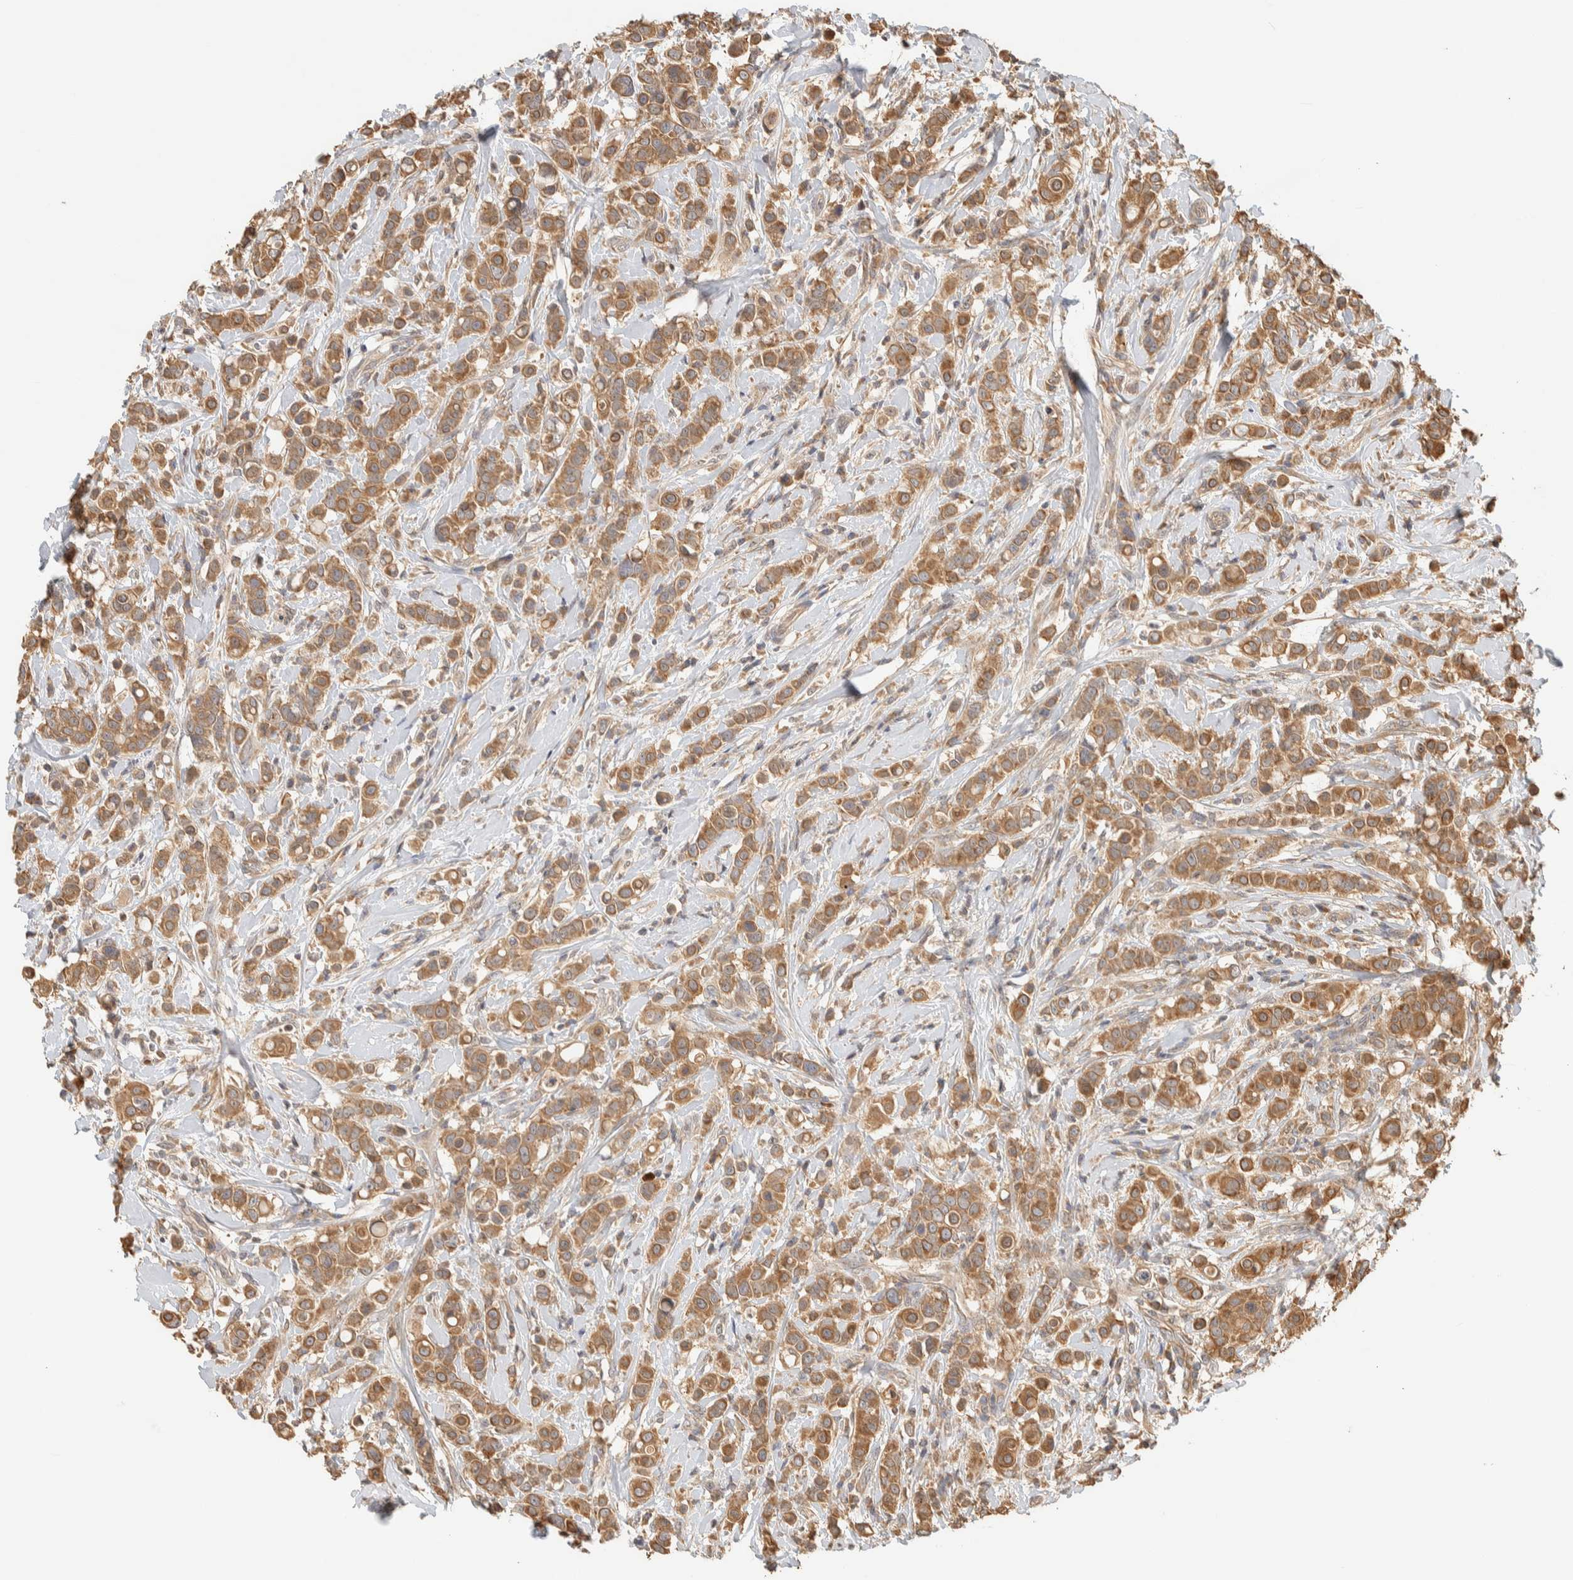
{"staining": {"intensity": "moderate", "quantity": ">75%", "location": "cytoplasmic/membranous"}, "tissue": "breast cancer", "cell_type": "Tumor cells", "image_type": "cancer", "snomed": [{"axis": "morphology", "description": "Duct carcinoma"}, {"axis": "topography", "description": "Breast"}], "caption": "Immunohistochemical staining of infiltrating ductal carcinoma (breast) displays medium levels of moderate cytoplasmic/membranous expression in approximately >75% of tumor cells. (Brightfield microscopy of DAB IHC at high magnification).", "gene": "TTI2", "patient": {"sex": "female", "age": 27}}